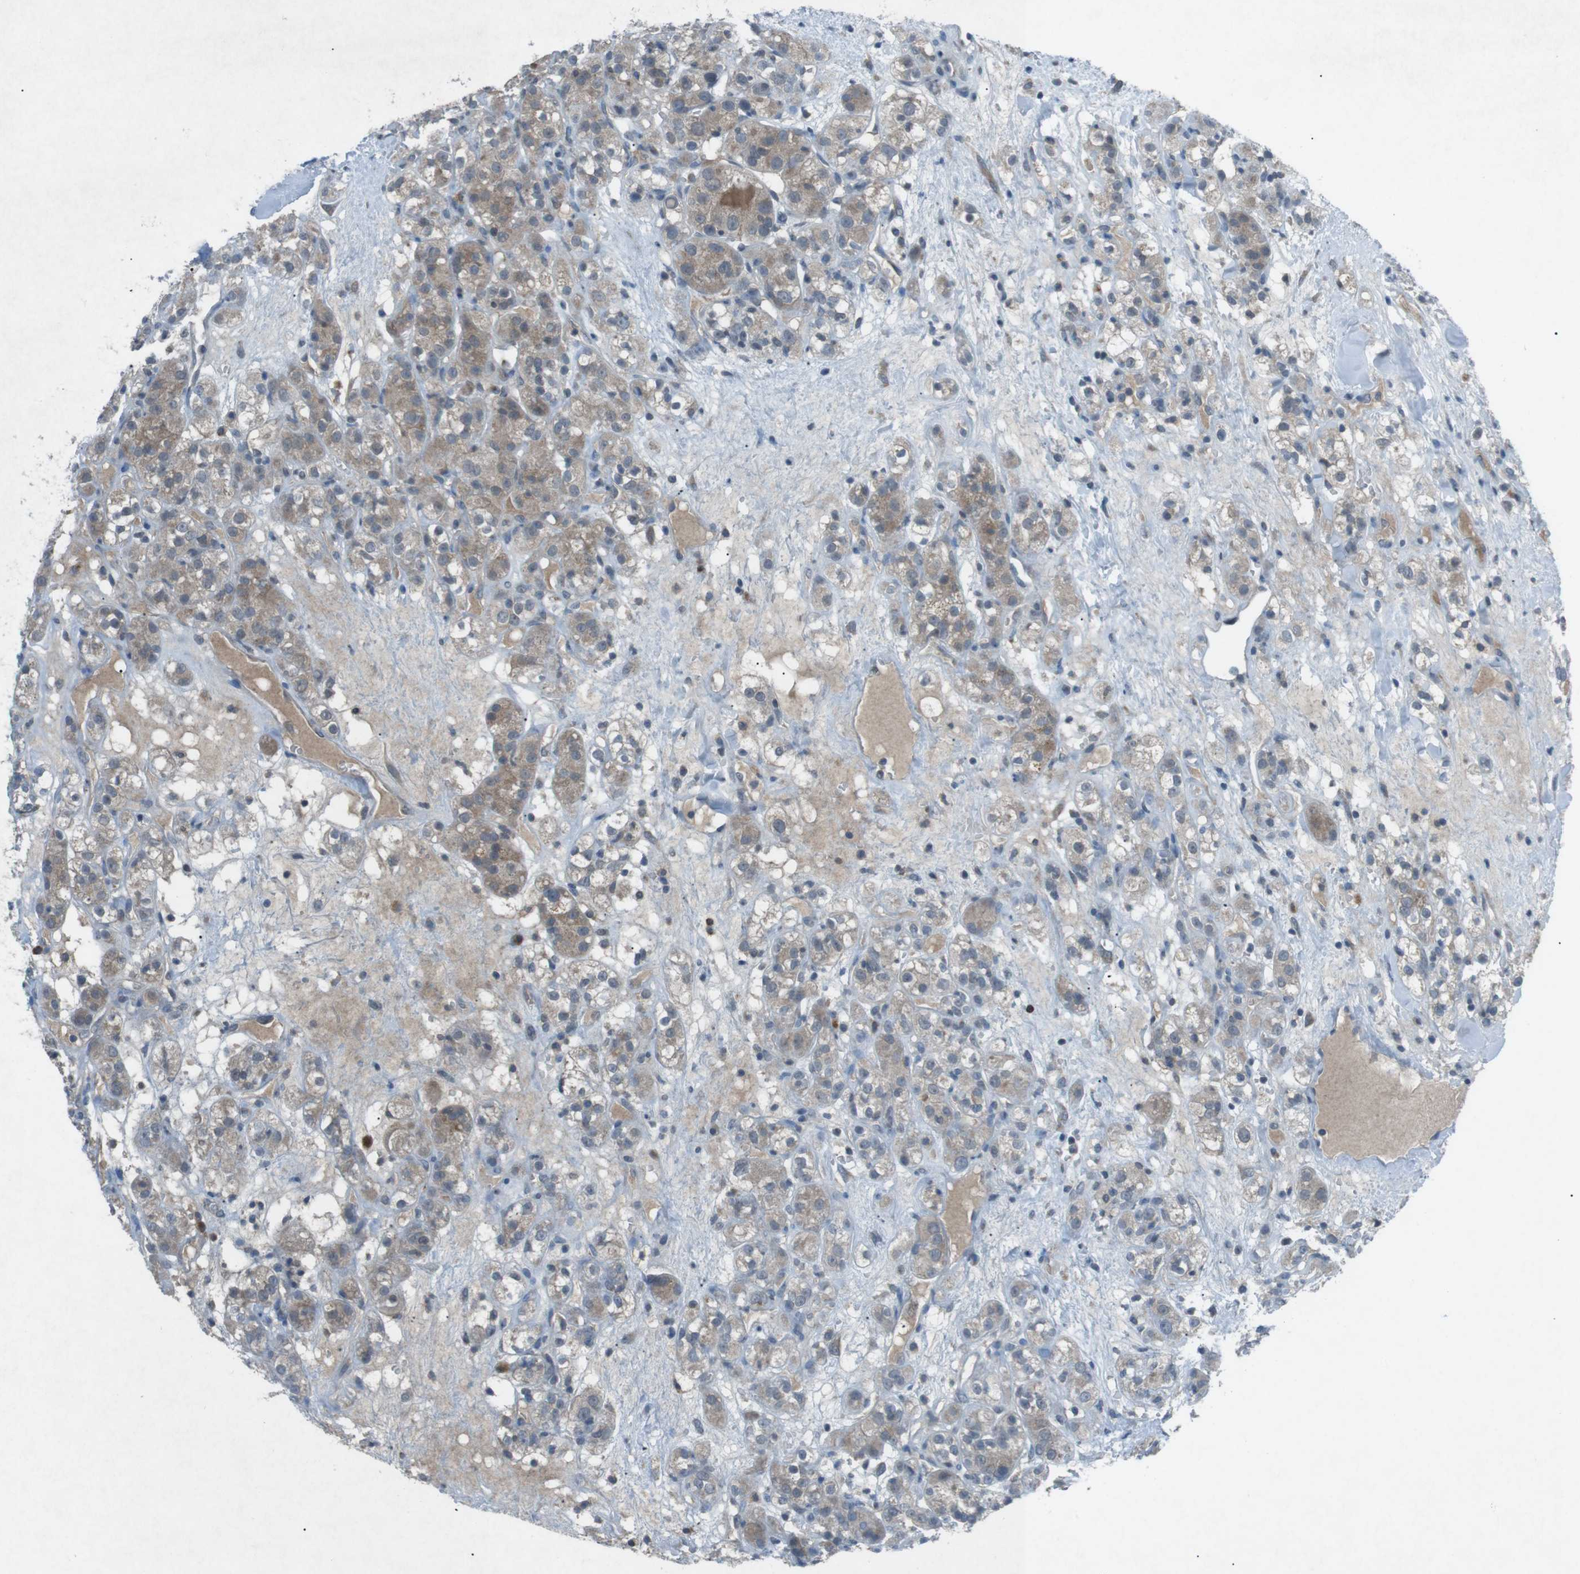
{"staining": {"intensity": "weak", "quantity": ">75%", "location": "cytoplasmic/membranous"}, "tissue": "renal cancer", "cell_type": "Tumor cells", "image_type": "cancer", "snomed": [{"axis": "morphology", "description": "Normal tissue, NOS"}, {"axis": "morphology", "description": "Adenocarcinoma, NOS"}, {"axis": "topography", "description": "Kidney"}], "caption": "This photomicrograph shows immunohistochemistry staining of human renal cancer, with low weak cytoplasmic/membranous positivity in about >75% of tumor cells.", "gene": "FCRLA", "patient": {"sex": "male", "age": 61}}